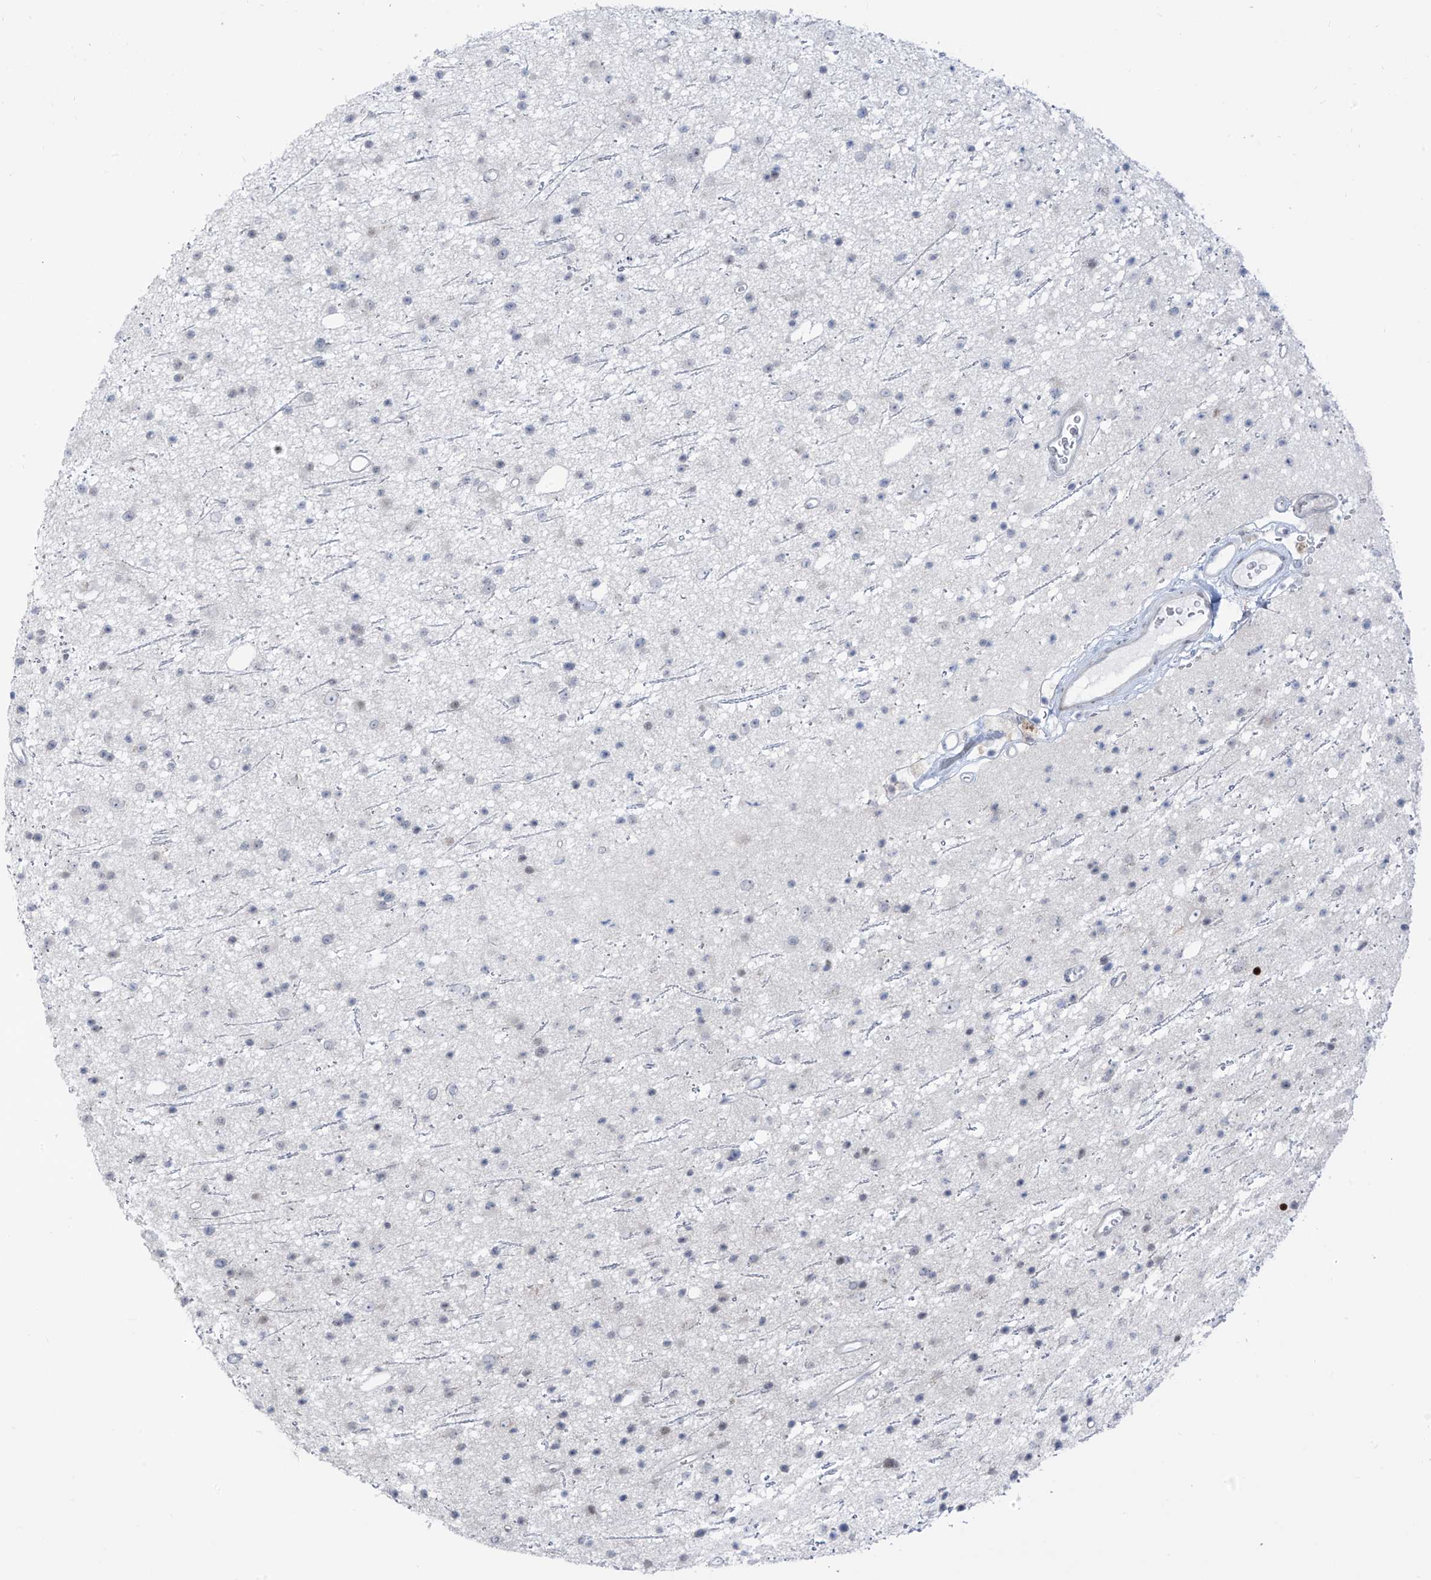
{"staining": {"intensity": "negative", "quantity": "none", "location": "none"}, "tissue": "glioma", "cell_type": "Tumor cells", "image_type": "cancer", "snomed": [{"axis": "morphology", "description": "Glioma, malignant, Low grade"}, {"axis": "topography", "description": "Cerebral cortex"}], "caption": "DAB immunohistochemical staining of human glioma exhibits no significant staining in tumor cells. (Stains: DAB (3,3'-diaminobenzidine) IHC with hematoxylin counter stain, Microscopy: brightfield microscopy at high magnification).", "gene": "LIN9", "patient": {"sex": "female", "age": 39}}